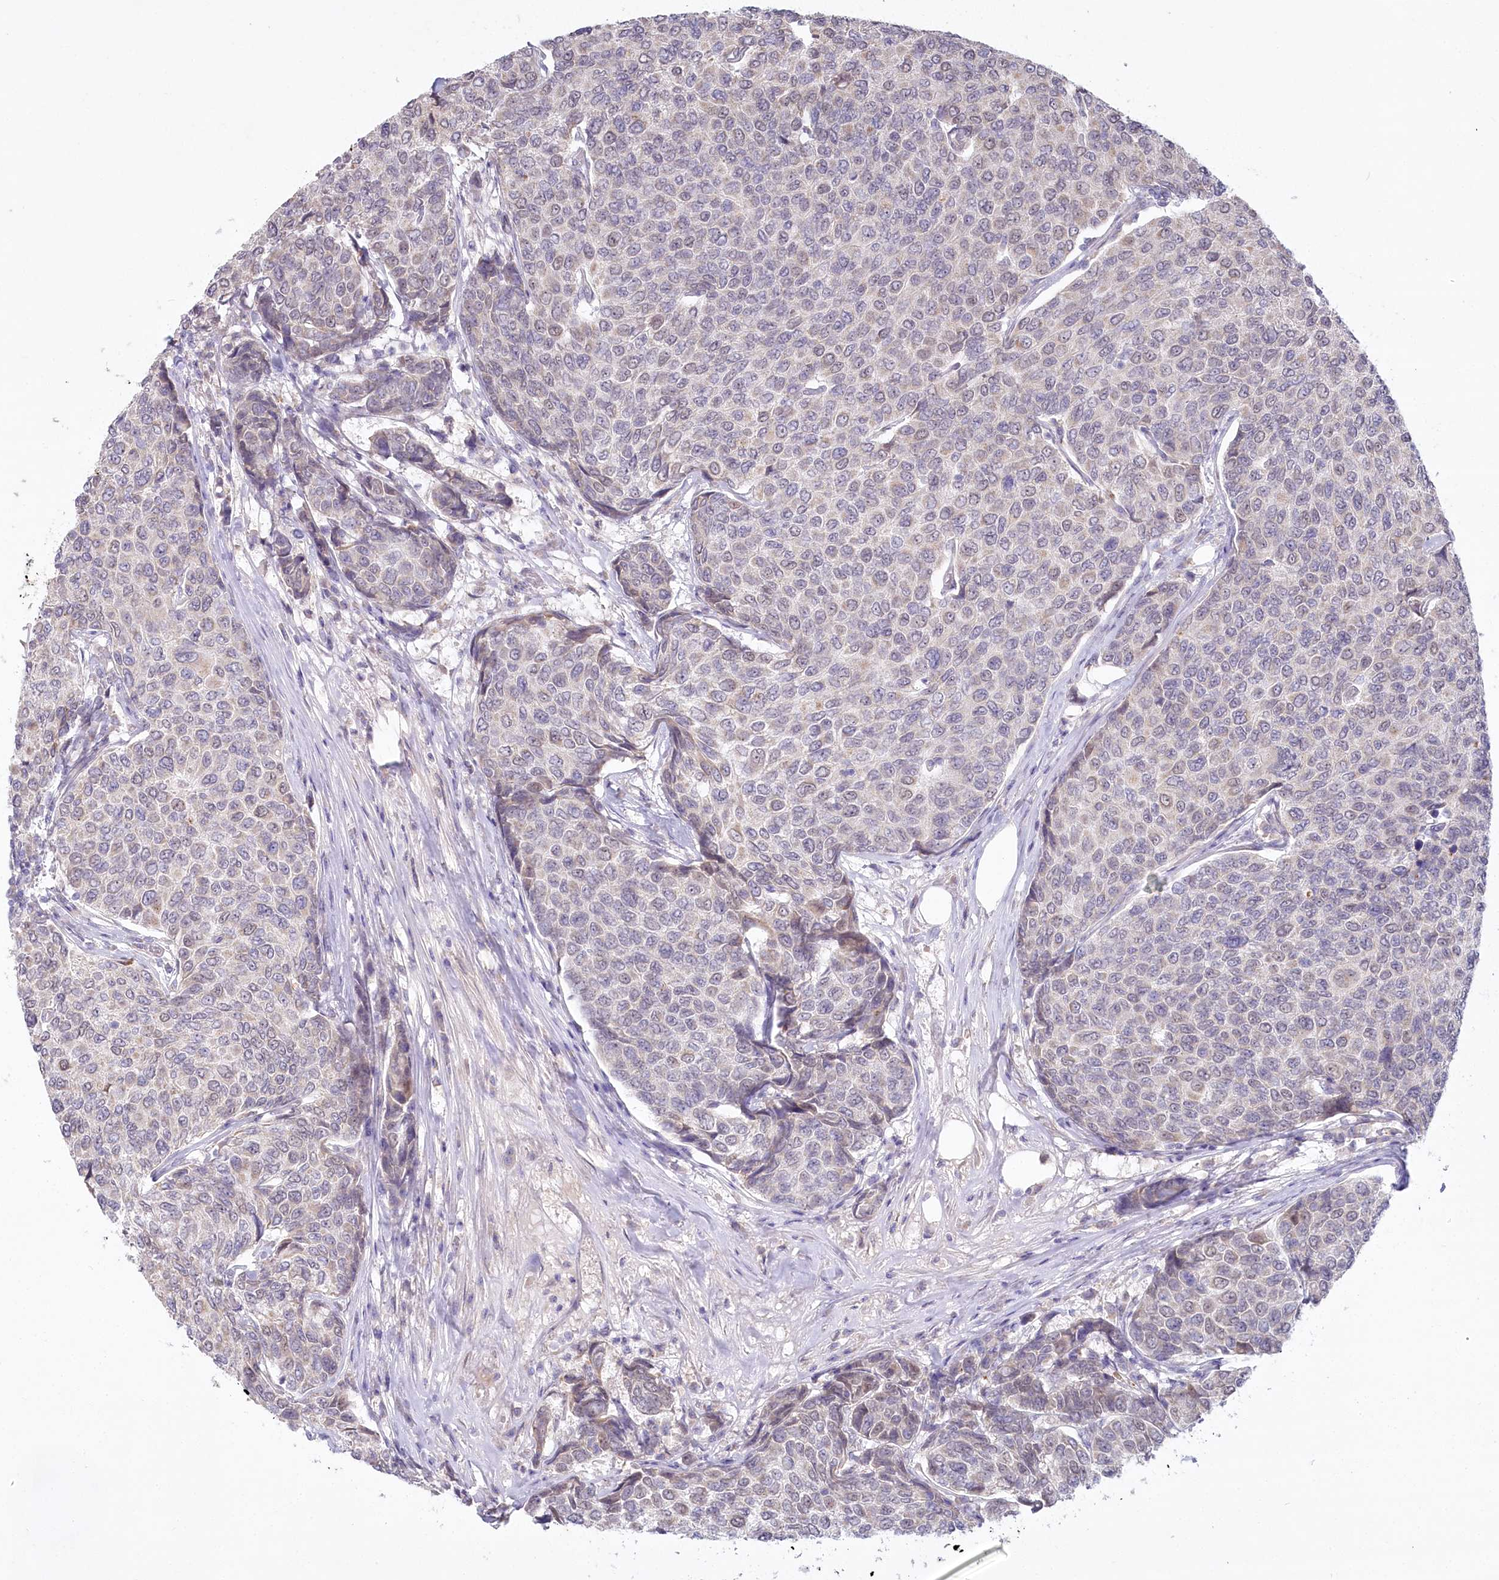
{"staining": {"intensity": "negative", "quantity": "none", "location": "none"}, "tissue": "breast cancer", "cell_type": "Tumor cells", "image_type": "cancer", "snomed": [{"axis": "morphology", "description": "Duct carcinoma"}, {"axis": "topography", "description": "Breast"}], "caption": "Breast cancer (invasive ductal carcinoma) stained for a protein using immunohistochemistry demonstrates no staining tumor cells.", "gene": "ABITRAM", "patient": {"sex": "female", "age": 55}}